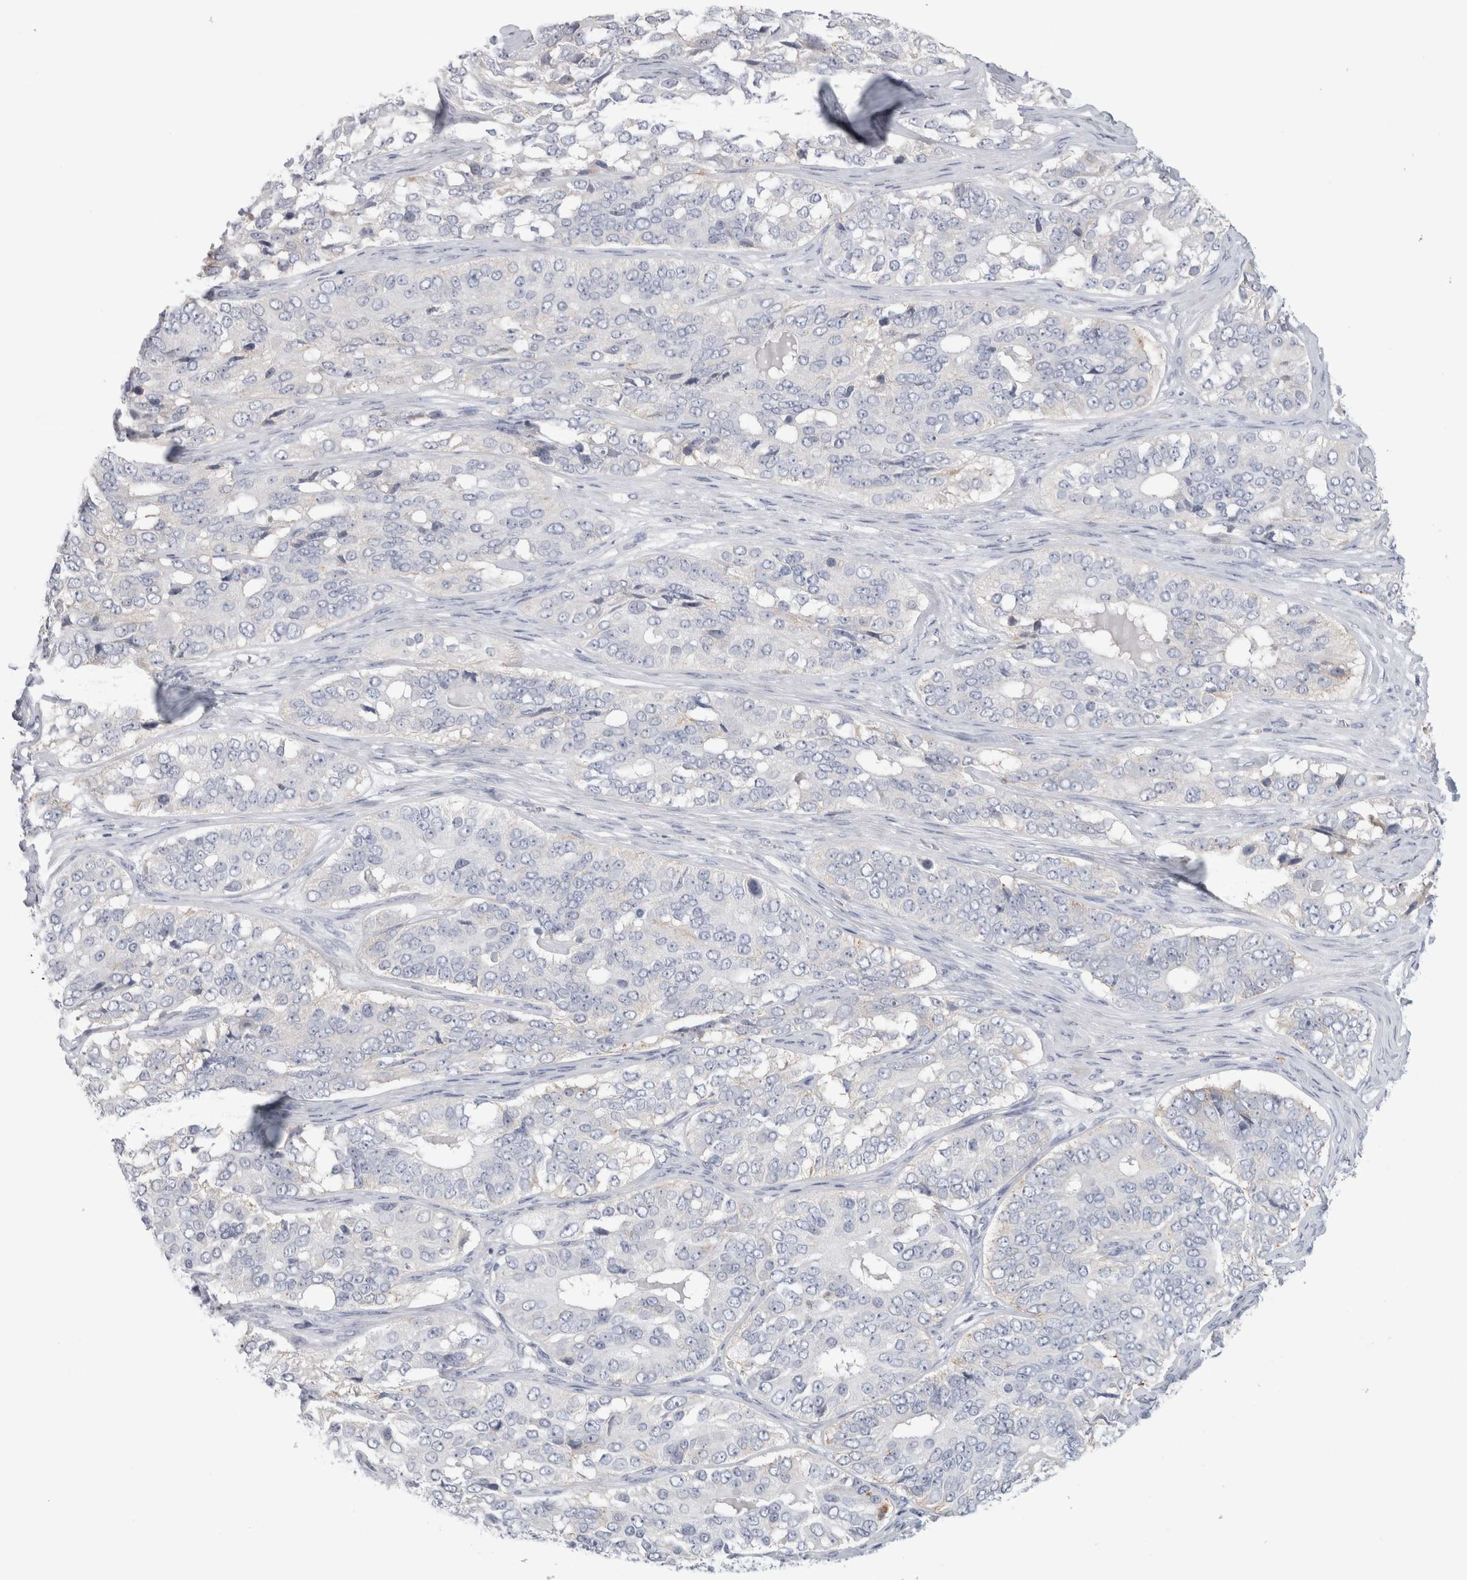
{"staining": {"intensity": "negative", "quantity": "none", "location": "none"}, "tissue": "ovarian cancer", "cell_type": "Tumor cells", "image_type": "cancer", "snomed": [{"axis": "morphology", "description": "Carcinoma, endometroid"}, {"axis": "topography", "description": "Ovary"}], "caption": "There is no significant expression in tumor cells of ovarian cancer (endometroid carcinoma).", "gene": "ANKMY1", "patient": {"sex": "female", "age": 51}}